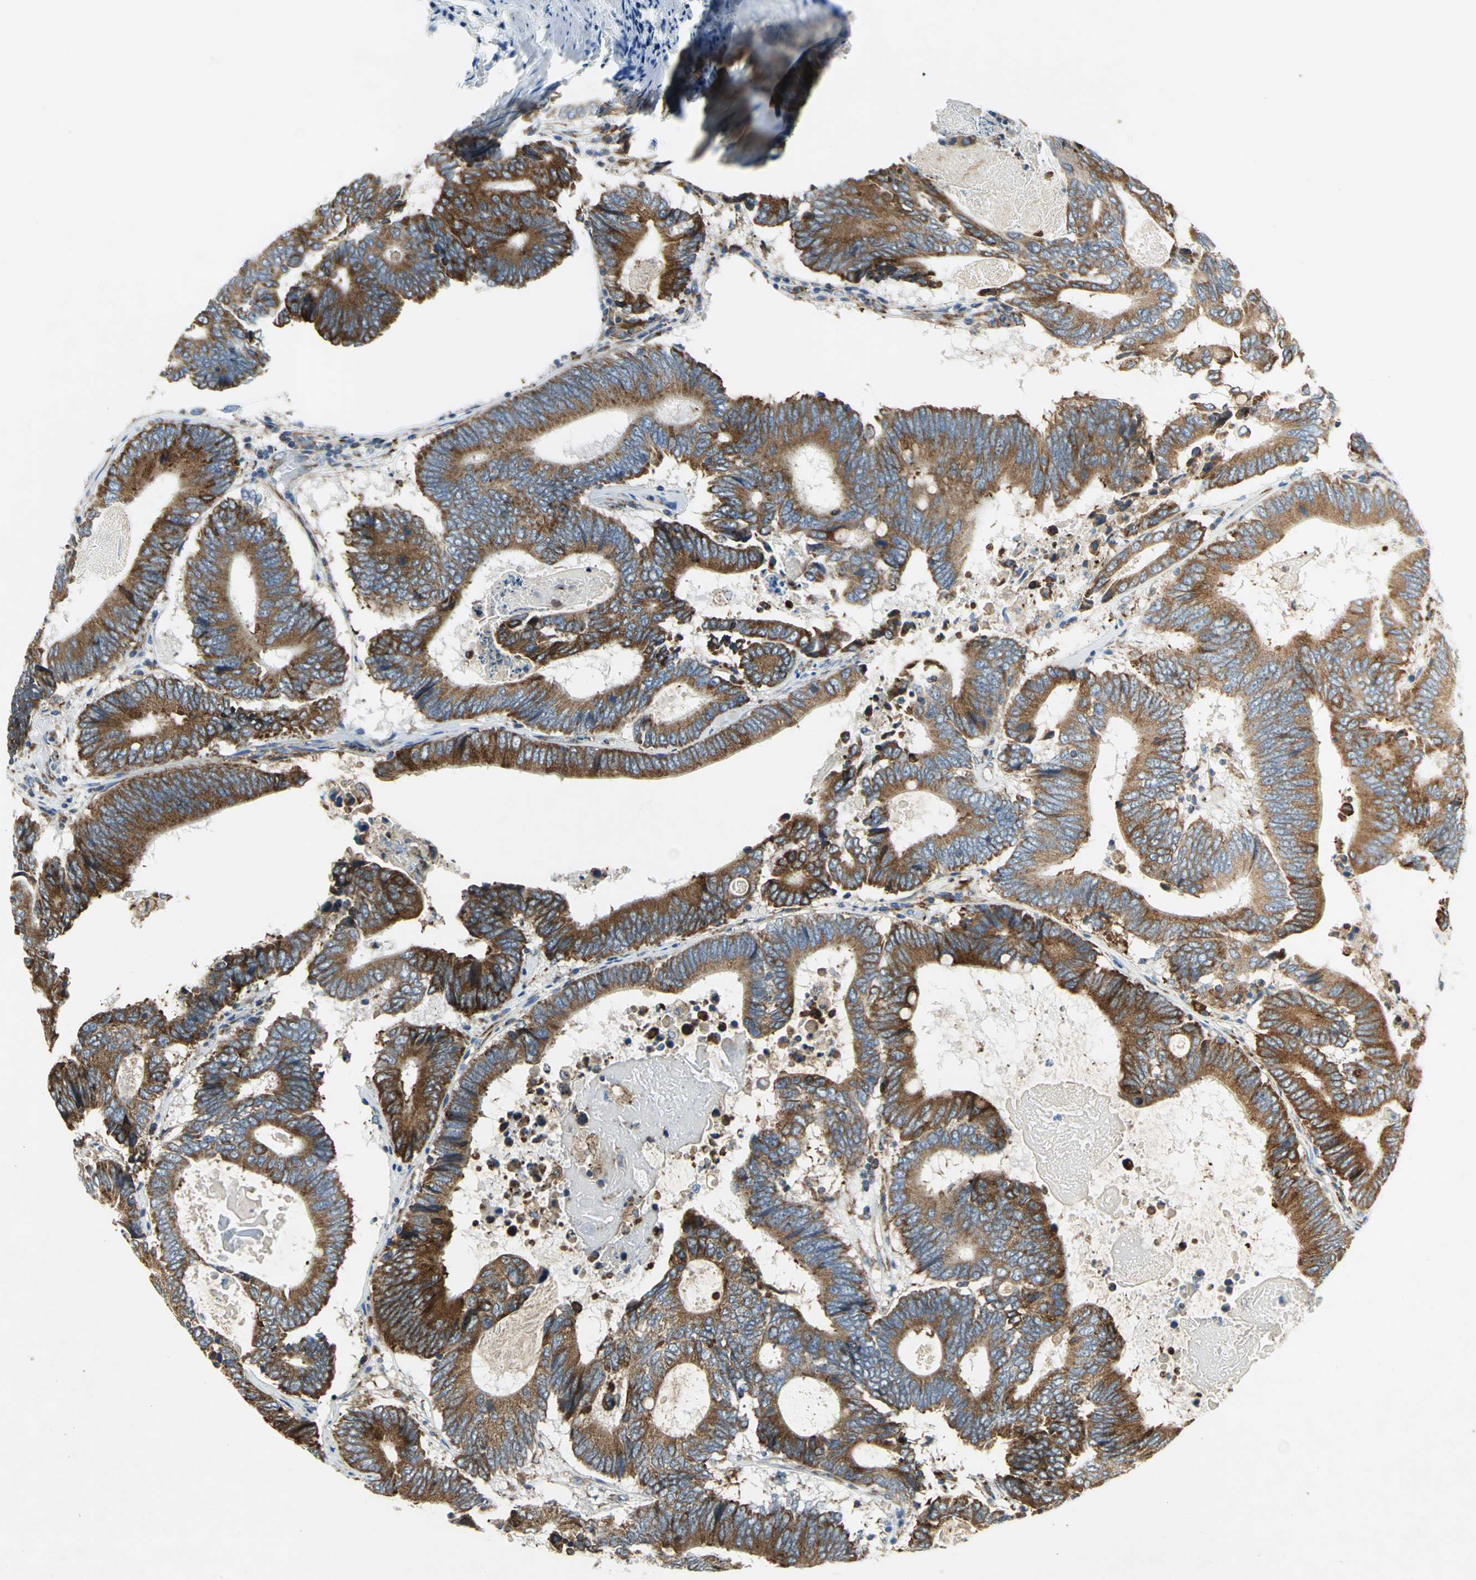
{"staining": {"intensity": "strong", "quantity": ">75%", "location": "cytoplasmic/membranous"}, "tissue": "colorectal cancer", "cell_type": "Tumor cells", "image_type": "cancer", "snomed": [{"axis": "morphology", "description": "Adenocarcinoma, NOS"}, {"axis": "topography", "description": "Colon"}], "caption": "This photomicrograph exhibits colorectal cancer stained with immunohistochemistry to label a protein in brown. The cytoplasmic/membranous of tumor cells show strong positivity for the protein. Nuclei are counter-stained blue.", "gene": "TULP4", "patient": {"sex": "female", "age": 78}}